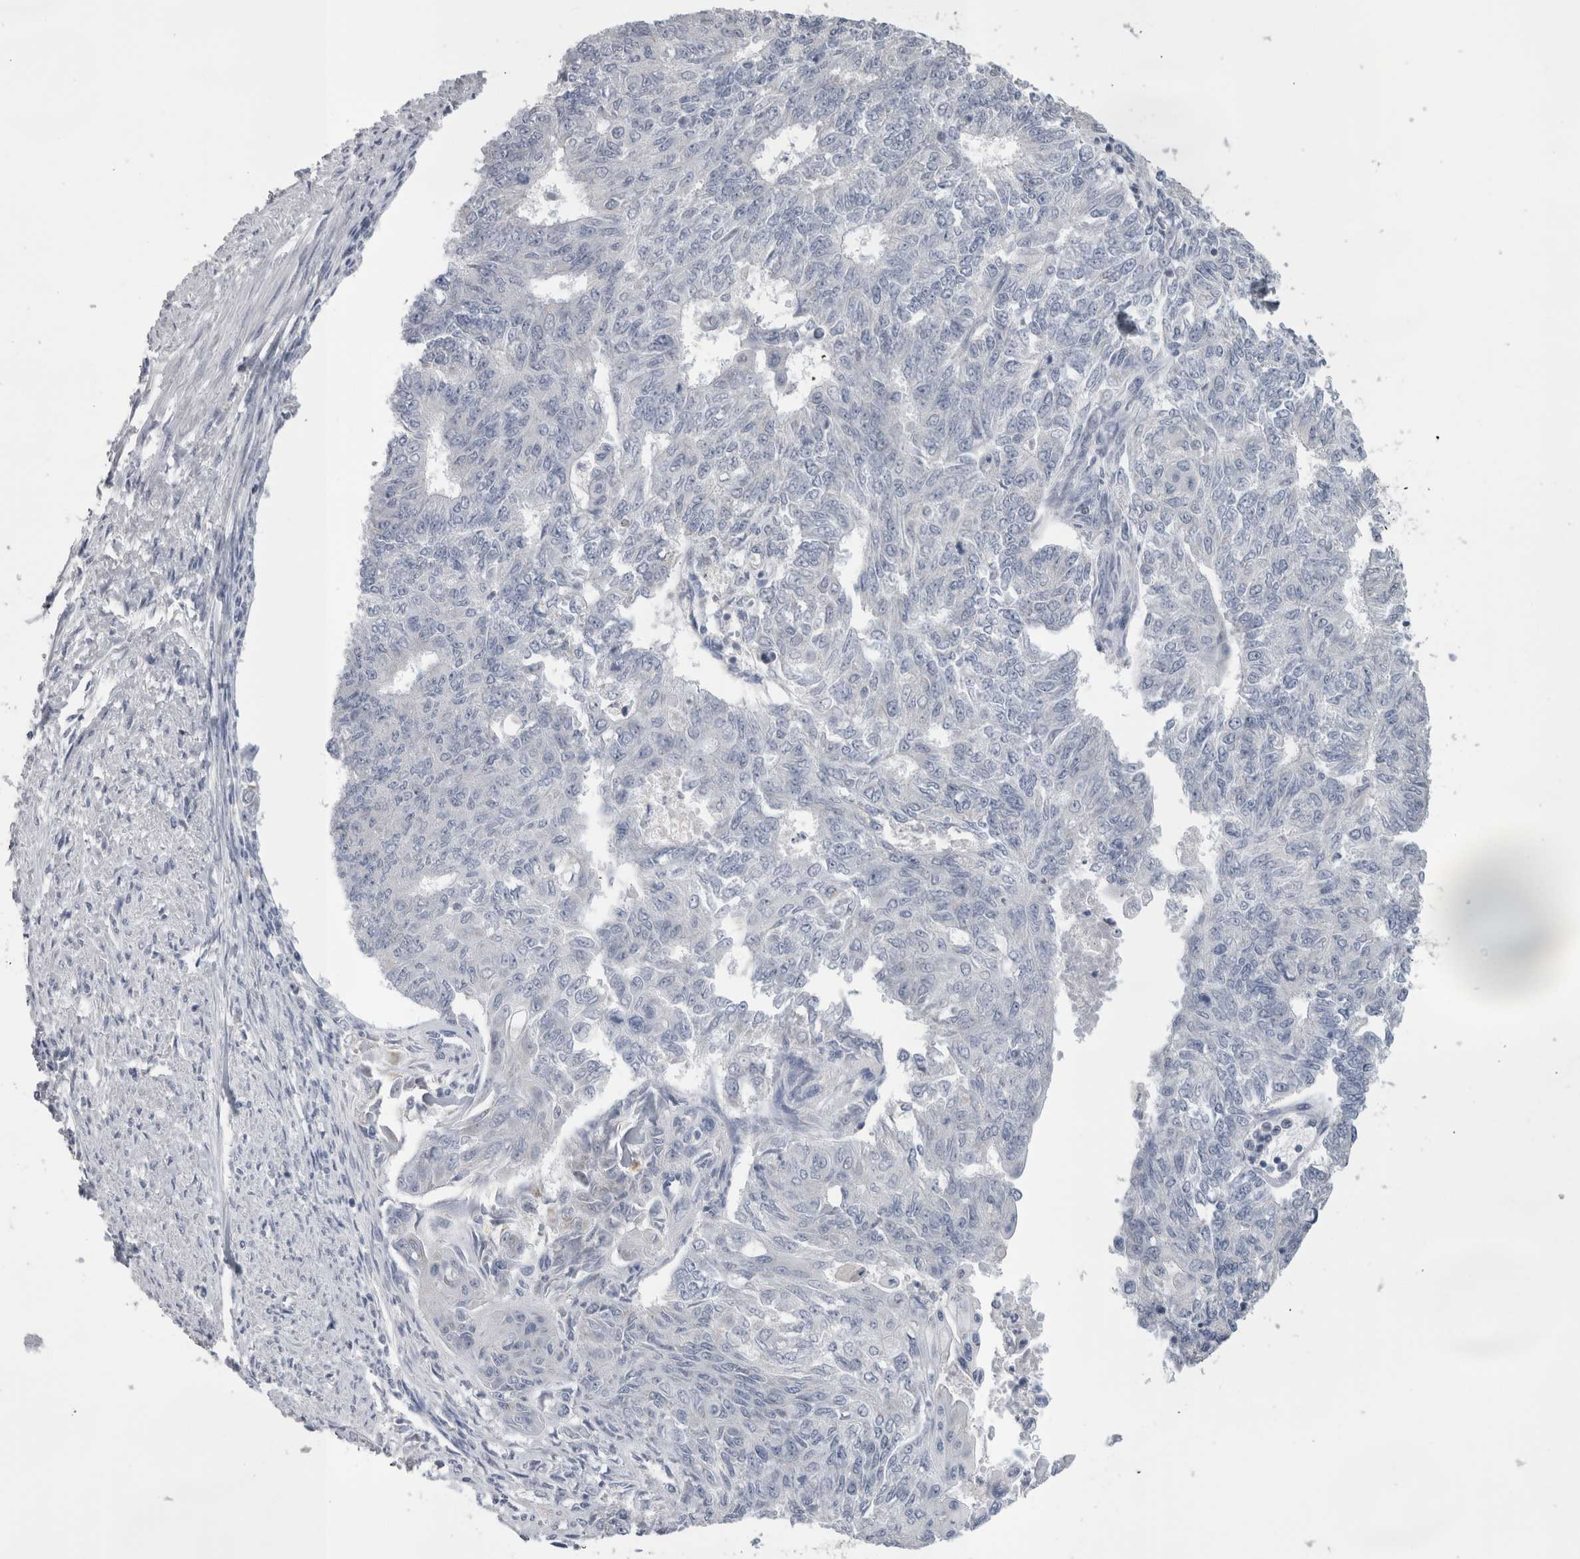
{"staining": {"intensity": "negative", "quantity": "none", "location": "none"}, "tissue": "endometrial cancer", "cell_type": "Tumor cells", "image_type": "cancer", "snomed": [{"axis": "morphology", "description": "Adenocarcinoma, NOS"}, {"axis": "topography", "description": "Endometrium"}], "caption": "Immunohistochemistry (IHC) histopathology image of human endometrial adenocarcinoma stained for a protein (brown), which shows no staining in tumor cells. The staining is performed using DAB (3,3'-diaminobenzidine) brown chromogen with nuclei counter-stained in using hematoxylin.", "gene": "DHRS4", "patient": {"sex": "female", "age": 32}}